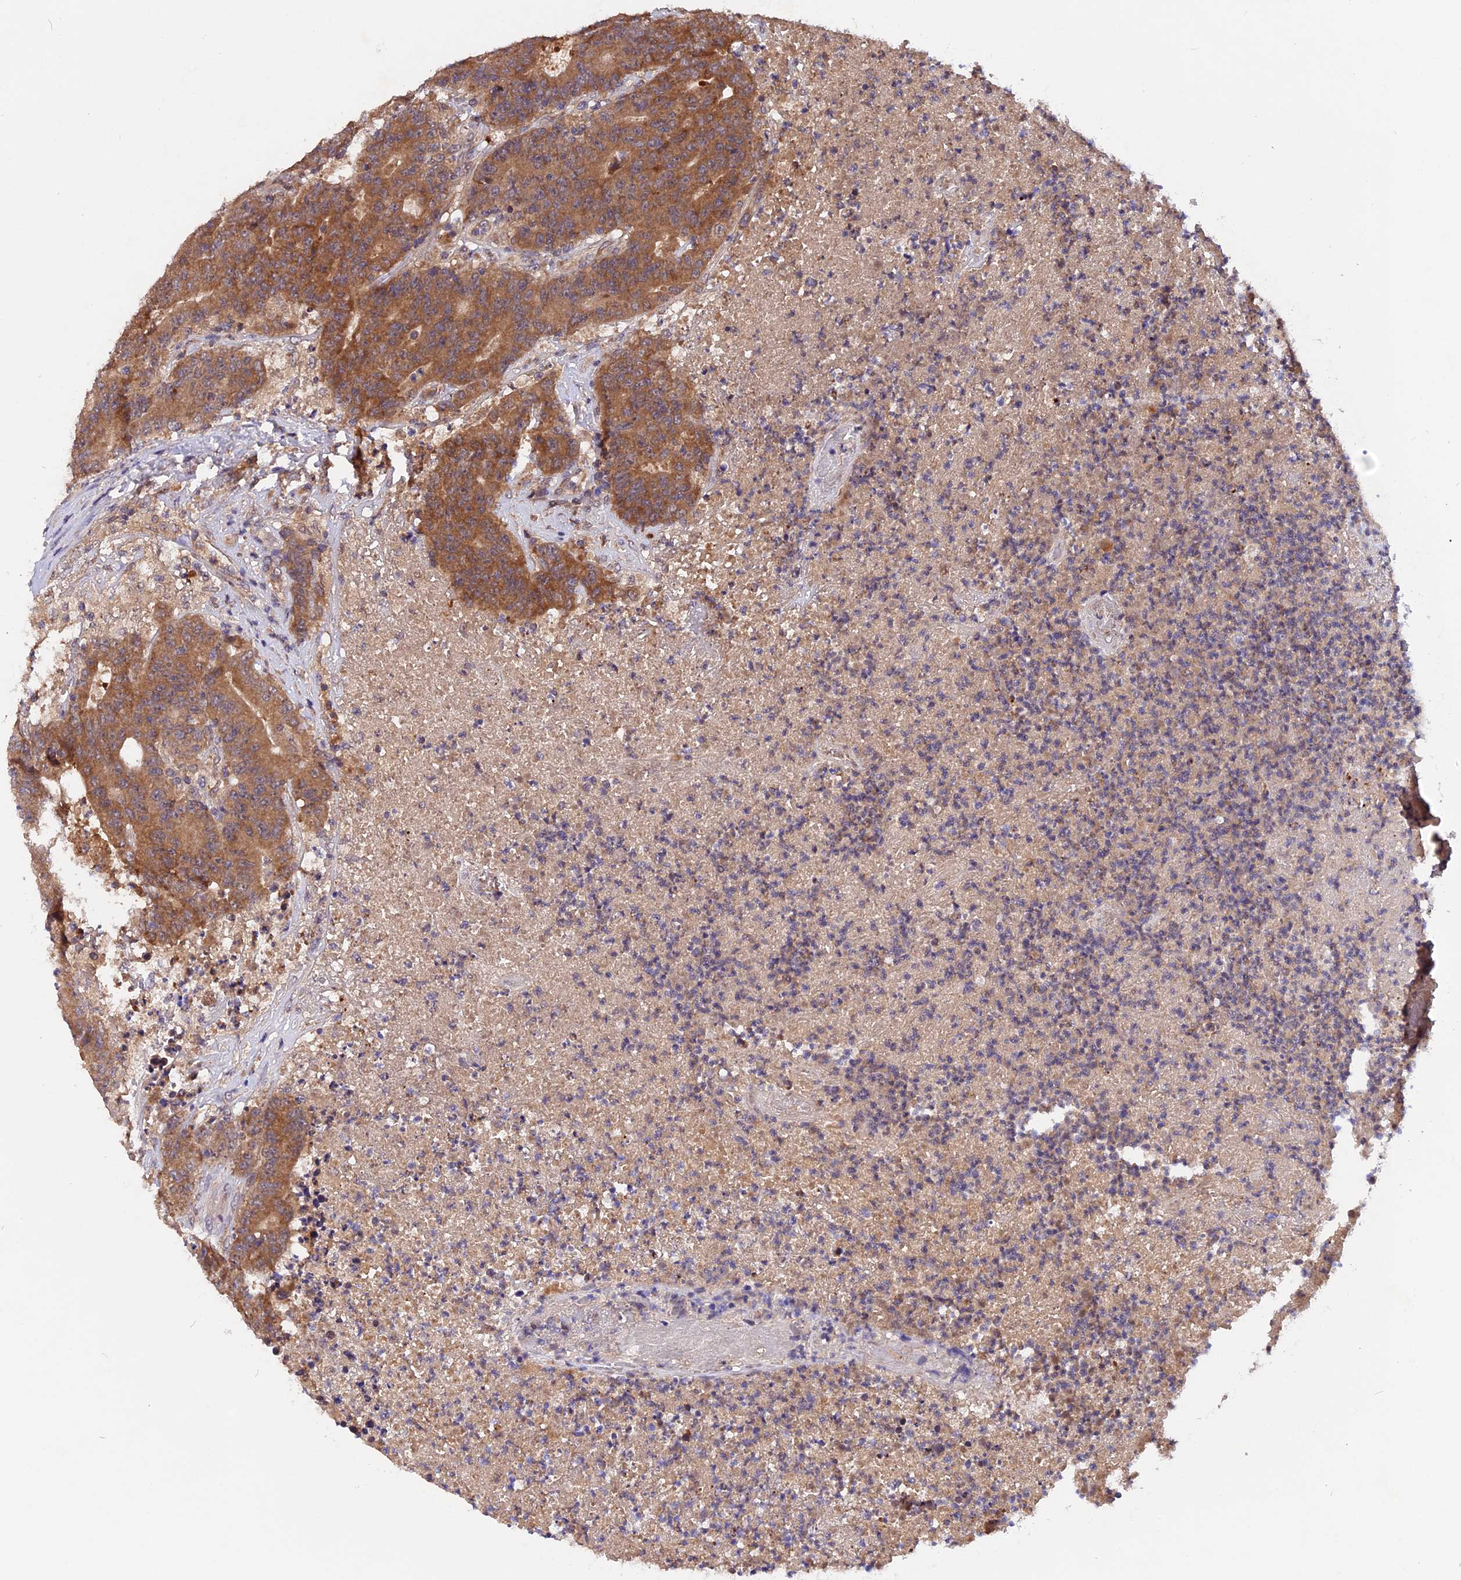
{"staining": {"intensity": "moderate", "quantity": ">75%", "location": "cytoplasmic/membranous"}, "tissue": "colorectal cancer", "cell_type": "Tumor cells", "image_type": "cancer", "snomed": [{"axis": "morphology", "description": "Adenocarcinoma, NOS"}, {"axis": "topography", "description": "Colon"}], "caption": "Protein positivity by IHC displays moderate cytoplasmic/membranous staining in about >75% of tumor cells in adenocarcinoma (colorectal).", "gene": "MARK4", "patient": {"sex": "female", "age": 75}}